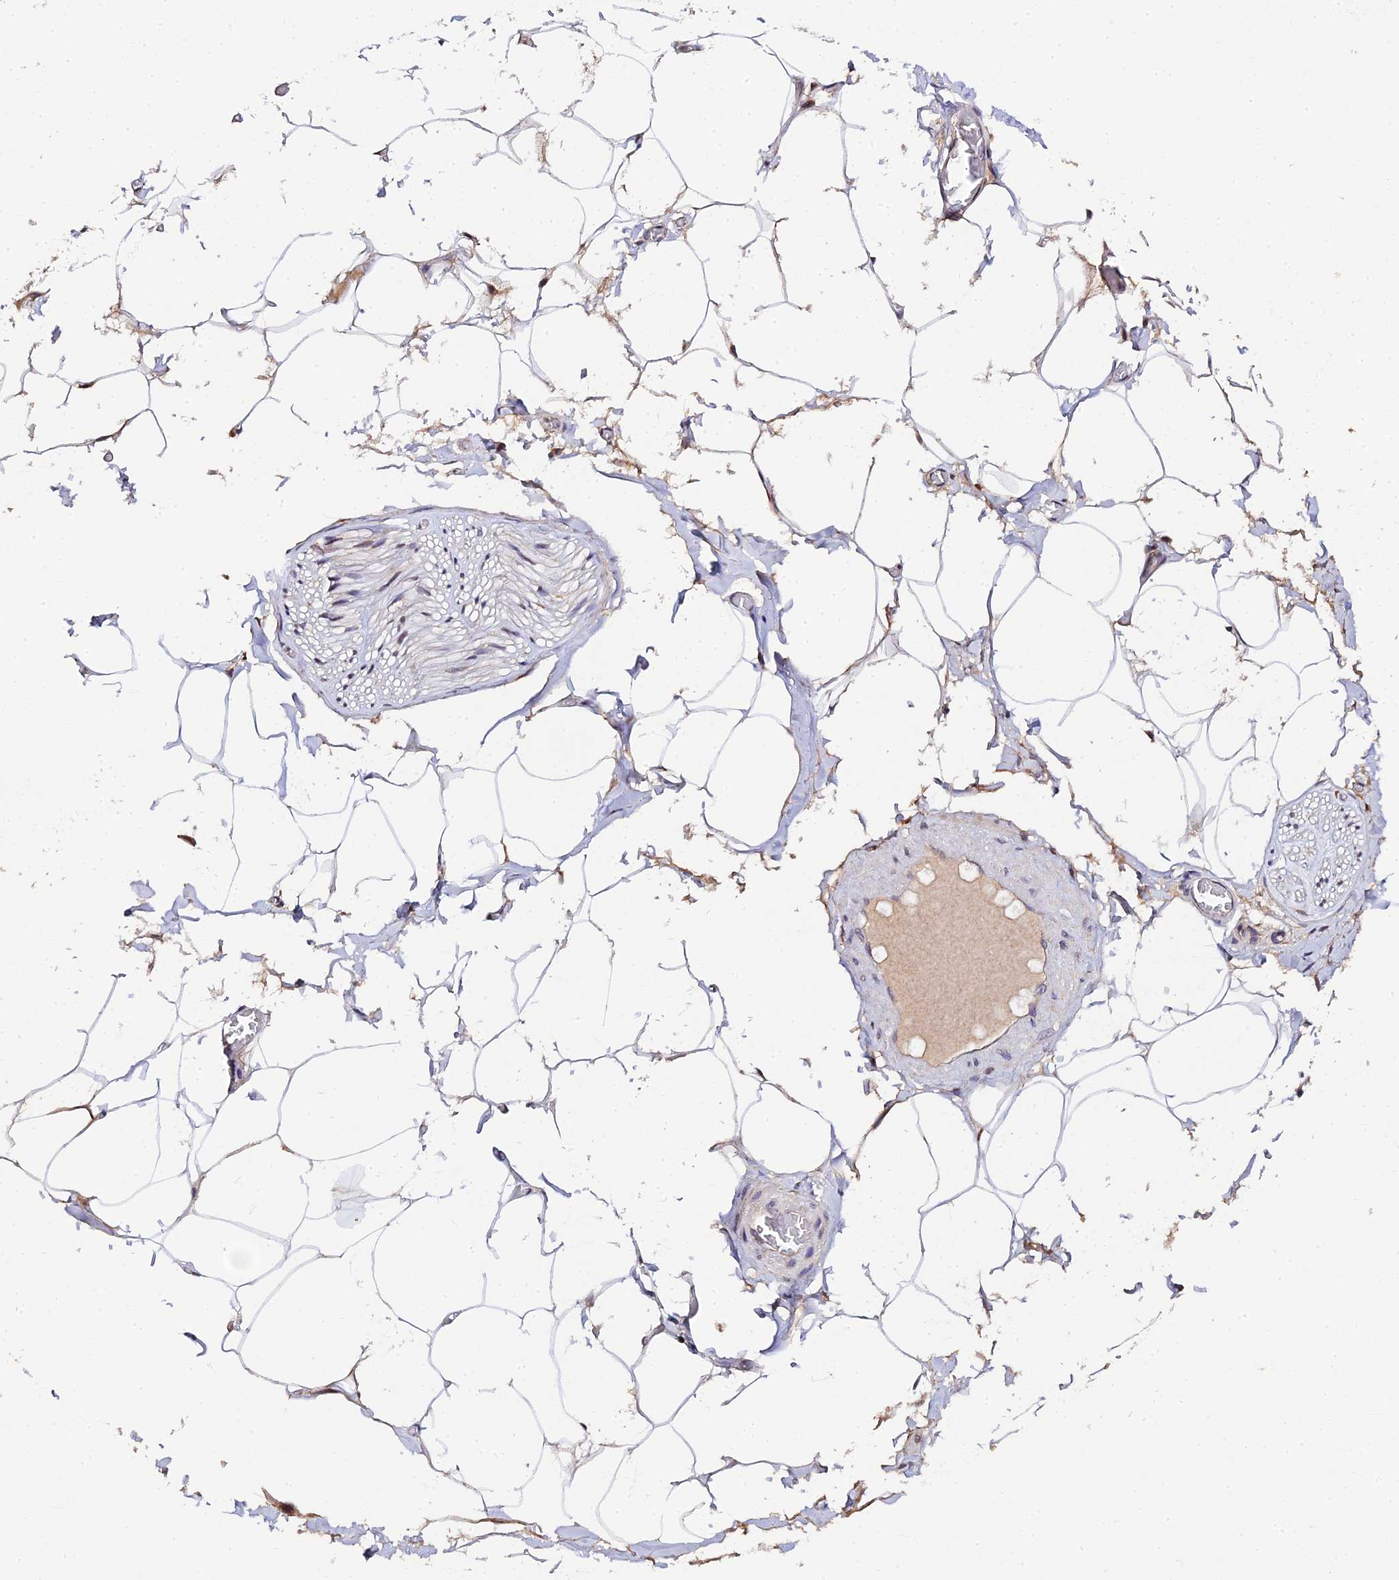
{"staining": {"intensity": "negative", "quantity": "none", "location": "none"}, "tissue": "adipose tissue", "cell_type": "Adipocytes", "image_type": "normal", "snomed": [{"axis": "morphology", "description": "Normal tissue, NOS"}, {"axis": "topography", "description": "Soft tissue"}, {"axis": "topography", "description": "Adipose tissue"}, {"axis": "topography", "description": "Vascular tissue"}, {"axis": "topography", "description": "Peripheral nerve tissue"}], "caption": "This is an immunohistochemistry image of benign human adipose tissue. There is no positivity in adipocytes.", "gene": "P3H3", "patient": {"sex": "male", "age": 46}}